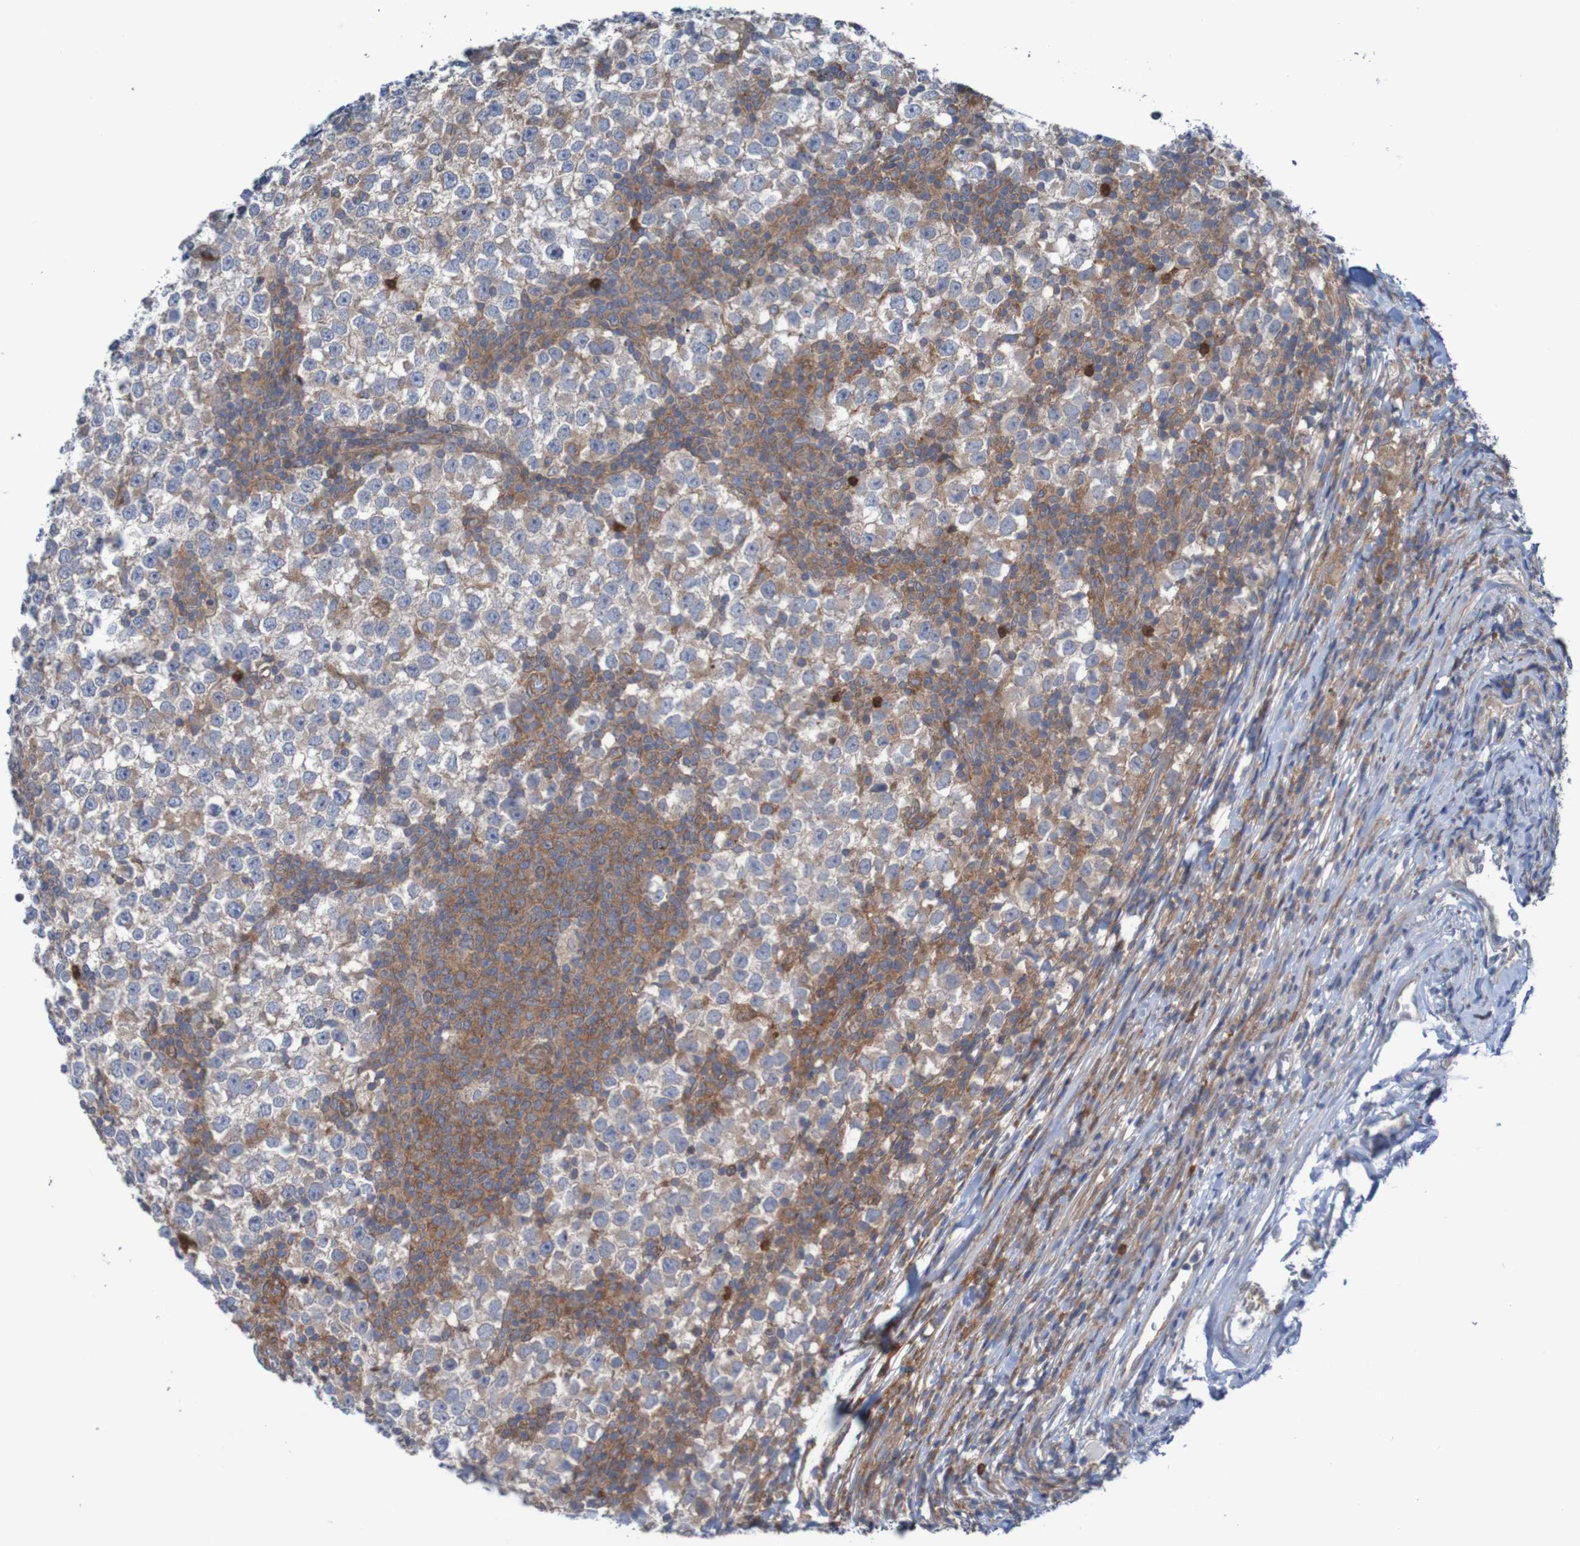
{"staining": {"intensity": "negative", "quantity": "none", "location": "none"}, "tissue": "testis cancer", "cell_type": "Tumor cells", "image_type": "cancer", "snomed": [{"axis": "morphology", "description": "Seminoma, NOS"}, {"axis": "topography", "description": "Testis"}], "caption": "An image of human seminoma (testis) is negative for staining in tumor cells.", "gene": "ANGPT4", "patient": {"sex": "male", "age": 65}}